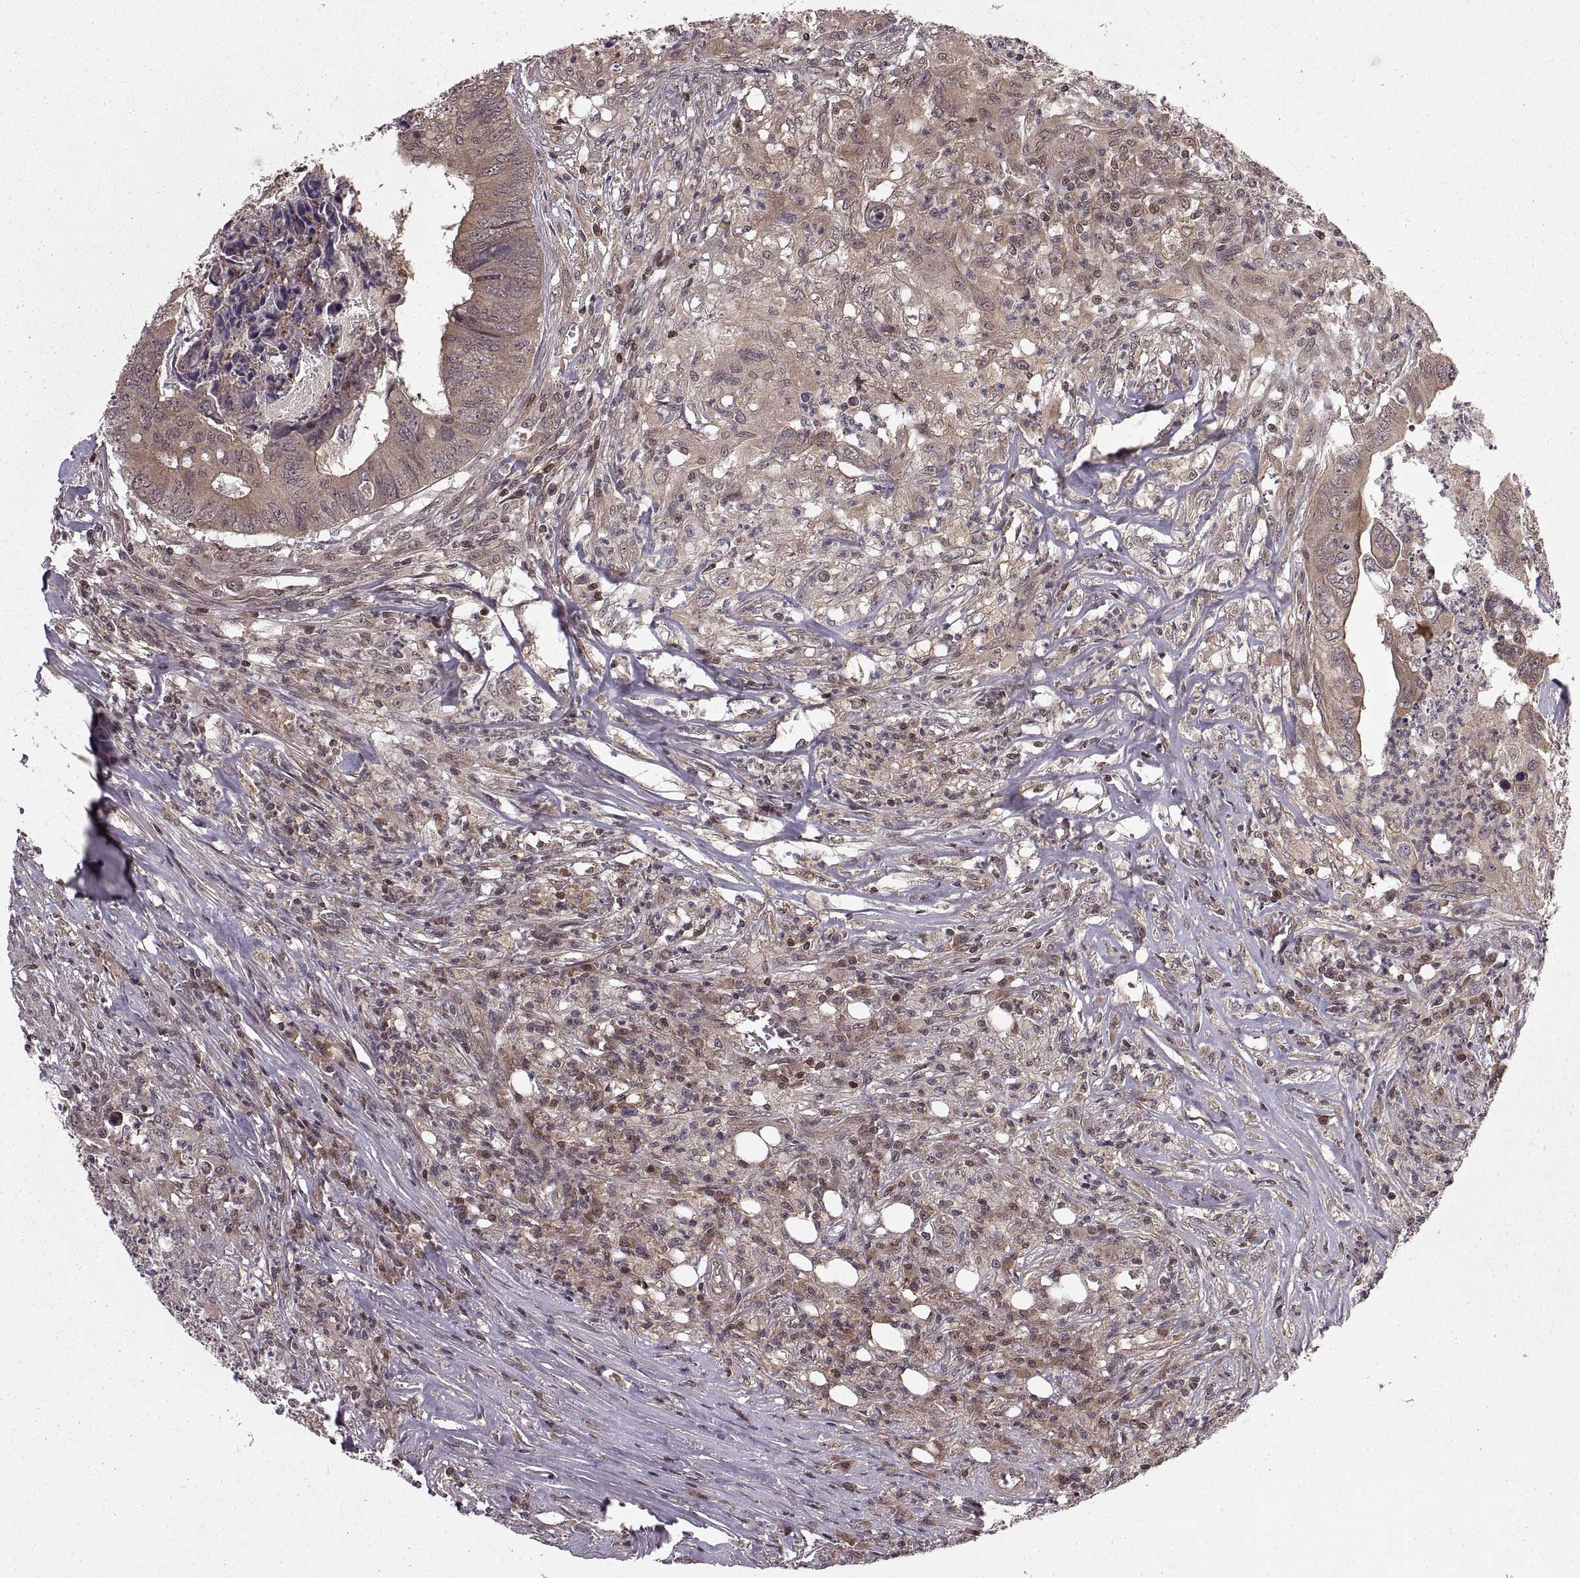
{"staining": {"intensity": "weak", "quantity": ">75%", "location": "cytoplasmic/membranous"}, "tissue": "colorectal cancer", "cell_type": "Tumor cells", "image_type": "cancer", "snomed": [{"axis": "morphology", "description": "Adenocarcinoma, NOS"}, {"axis": "topography", "description": "Colon"}], "caption": "Protein positivity by IHC reveals weak cytoplasmic/membranous positivity in approximately >75% of tumor cells in colorectal cancer (adenocarcinoma).", "gene": "DEDD", "patient": {"sex": "male", "age": 84}}